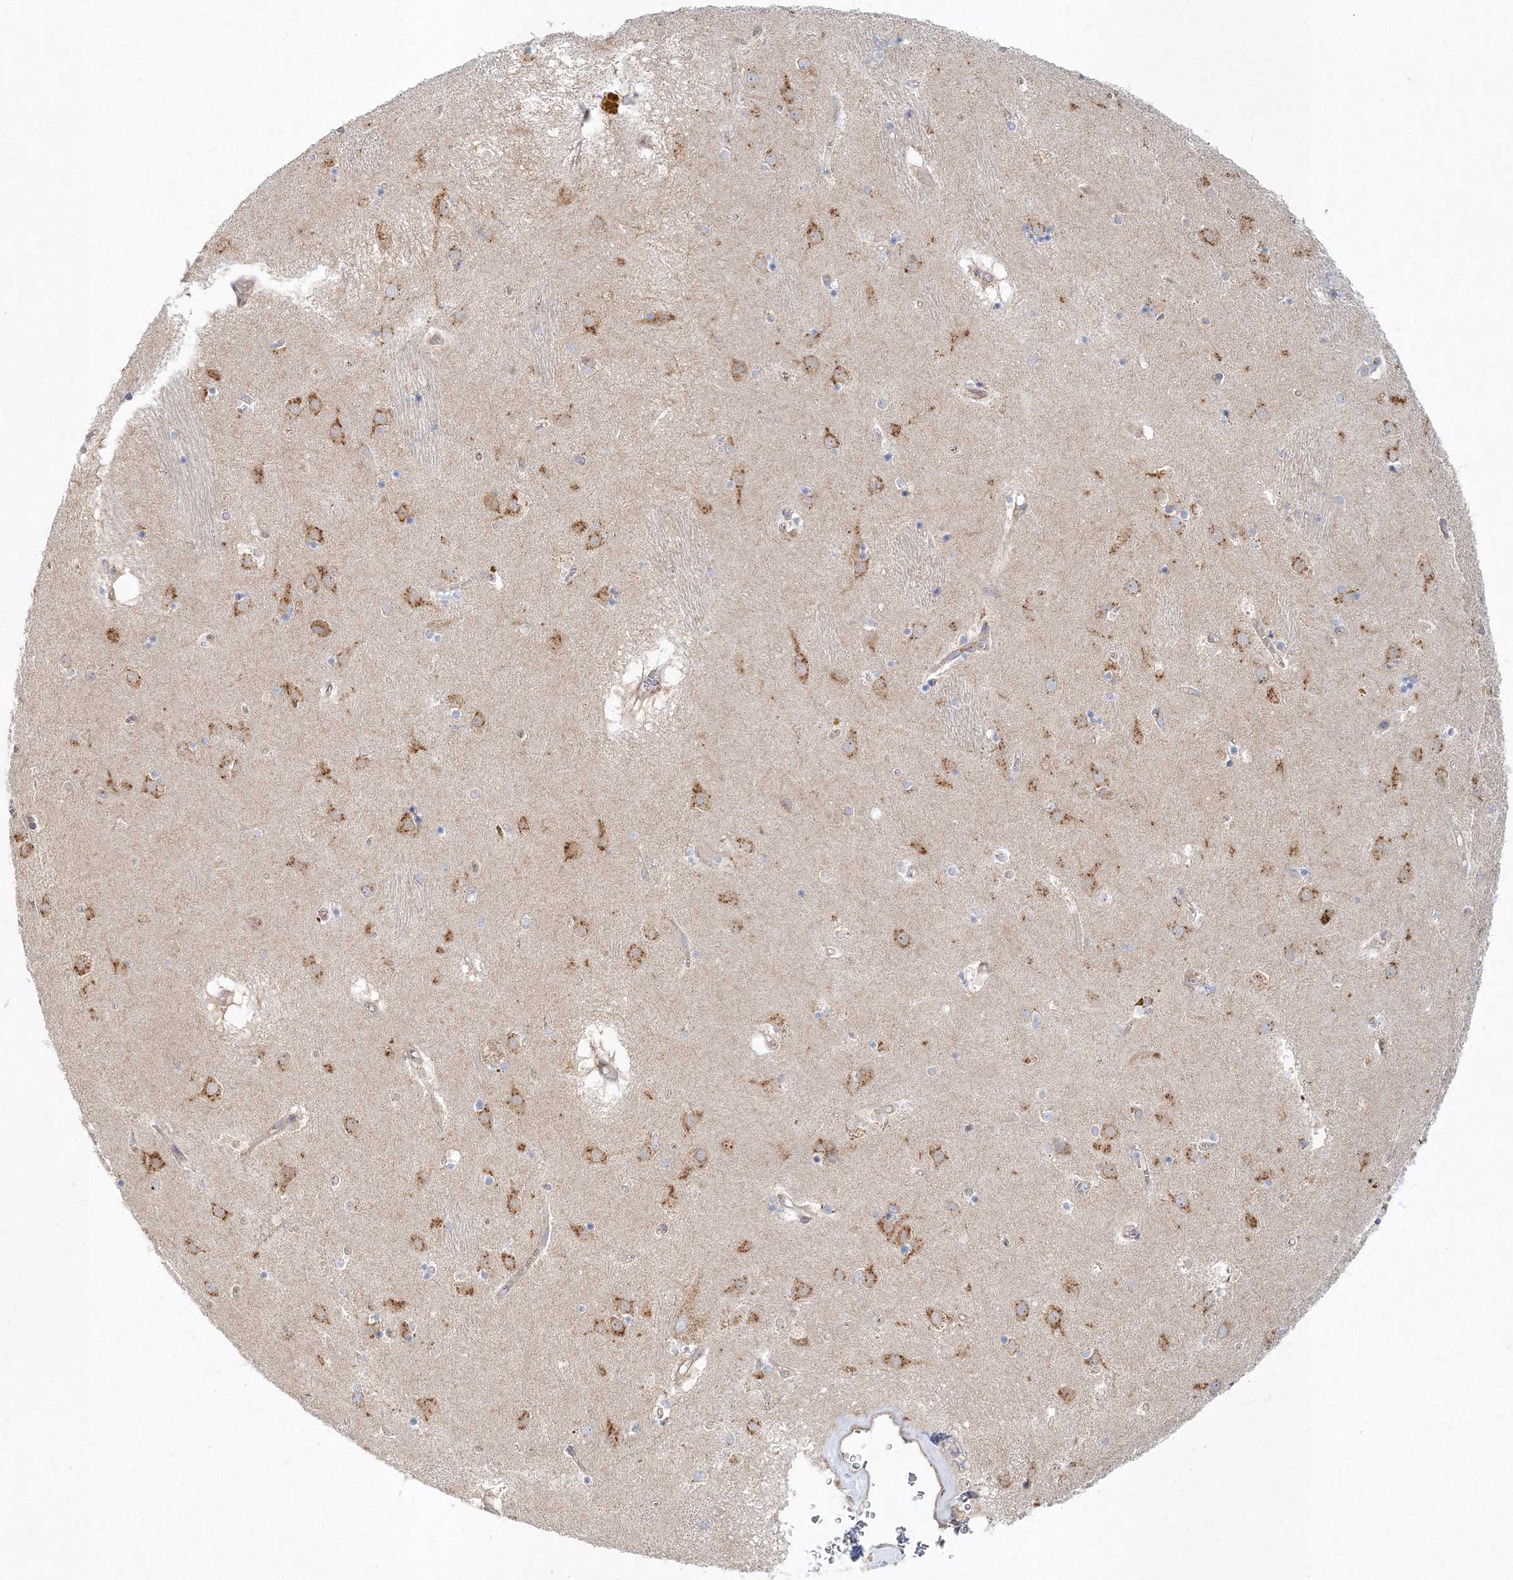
{"staining": {"intensity": "negative", "quantity": "none", "location": "none"}, "tissue": "caudate", "cell_type": "Glial cells", "image_type": "normal", "snomed": [{"axis": "morphology", "description": "Normal tissue, NOS"}, {"axis": "topography", "description": "Lateral ventricle wall"}], "caption": "This is an immunohistochemistry (IHC) micrograph of unremarkable human caudate. There is no expression in glial cells.", "gene": "SEC23IP", "patient": {"sex": "male", "age": 70}}